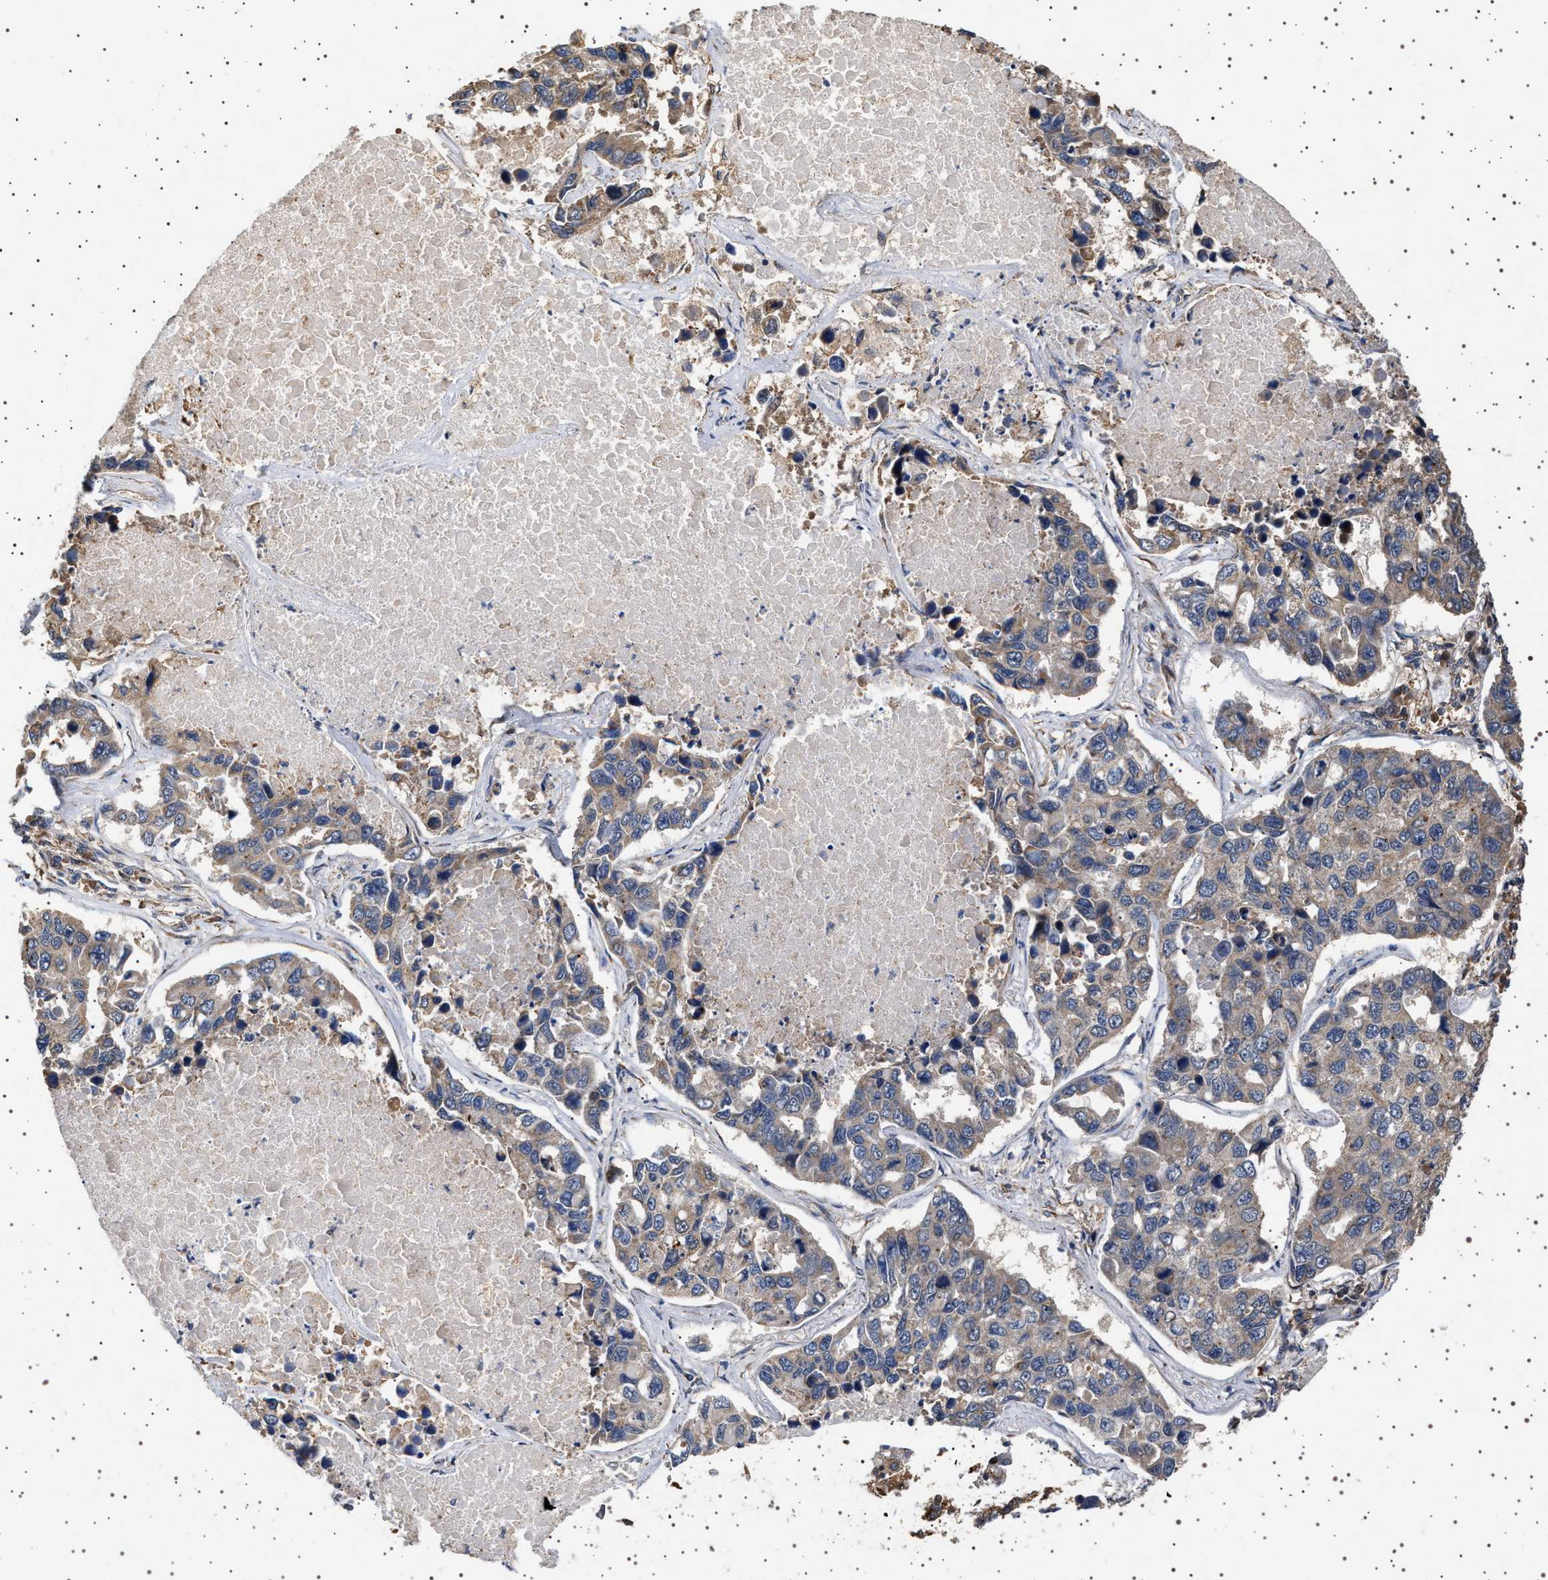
{"staining": {"intensity": "weak", "quantity": ">75%", "location": "cytoplasmic/membranous"}, "tissue": "lung cancer", "cell_type": "Tumor cells", "image_type": "cancer", "snomed": [{"axis": "morphology", "description": "Adenocarcinoma, NOS"}, {"axis": "topography", "description": "Lung"}], "caption": "Protein positivity by immunohistochemistry reveals weak cytoplasmic/membranous staining in approximately >75% of tumor cells in lung adenocarcinoma.", "gene": "TRUB2", "patient": {"sex": "male", "age": 64}}